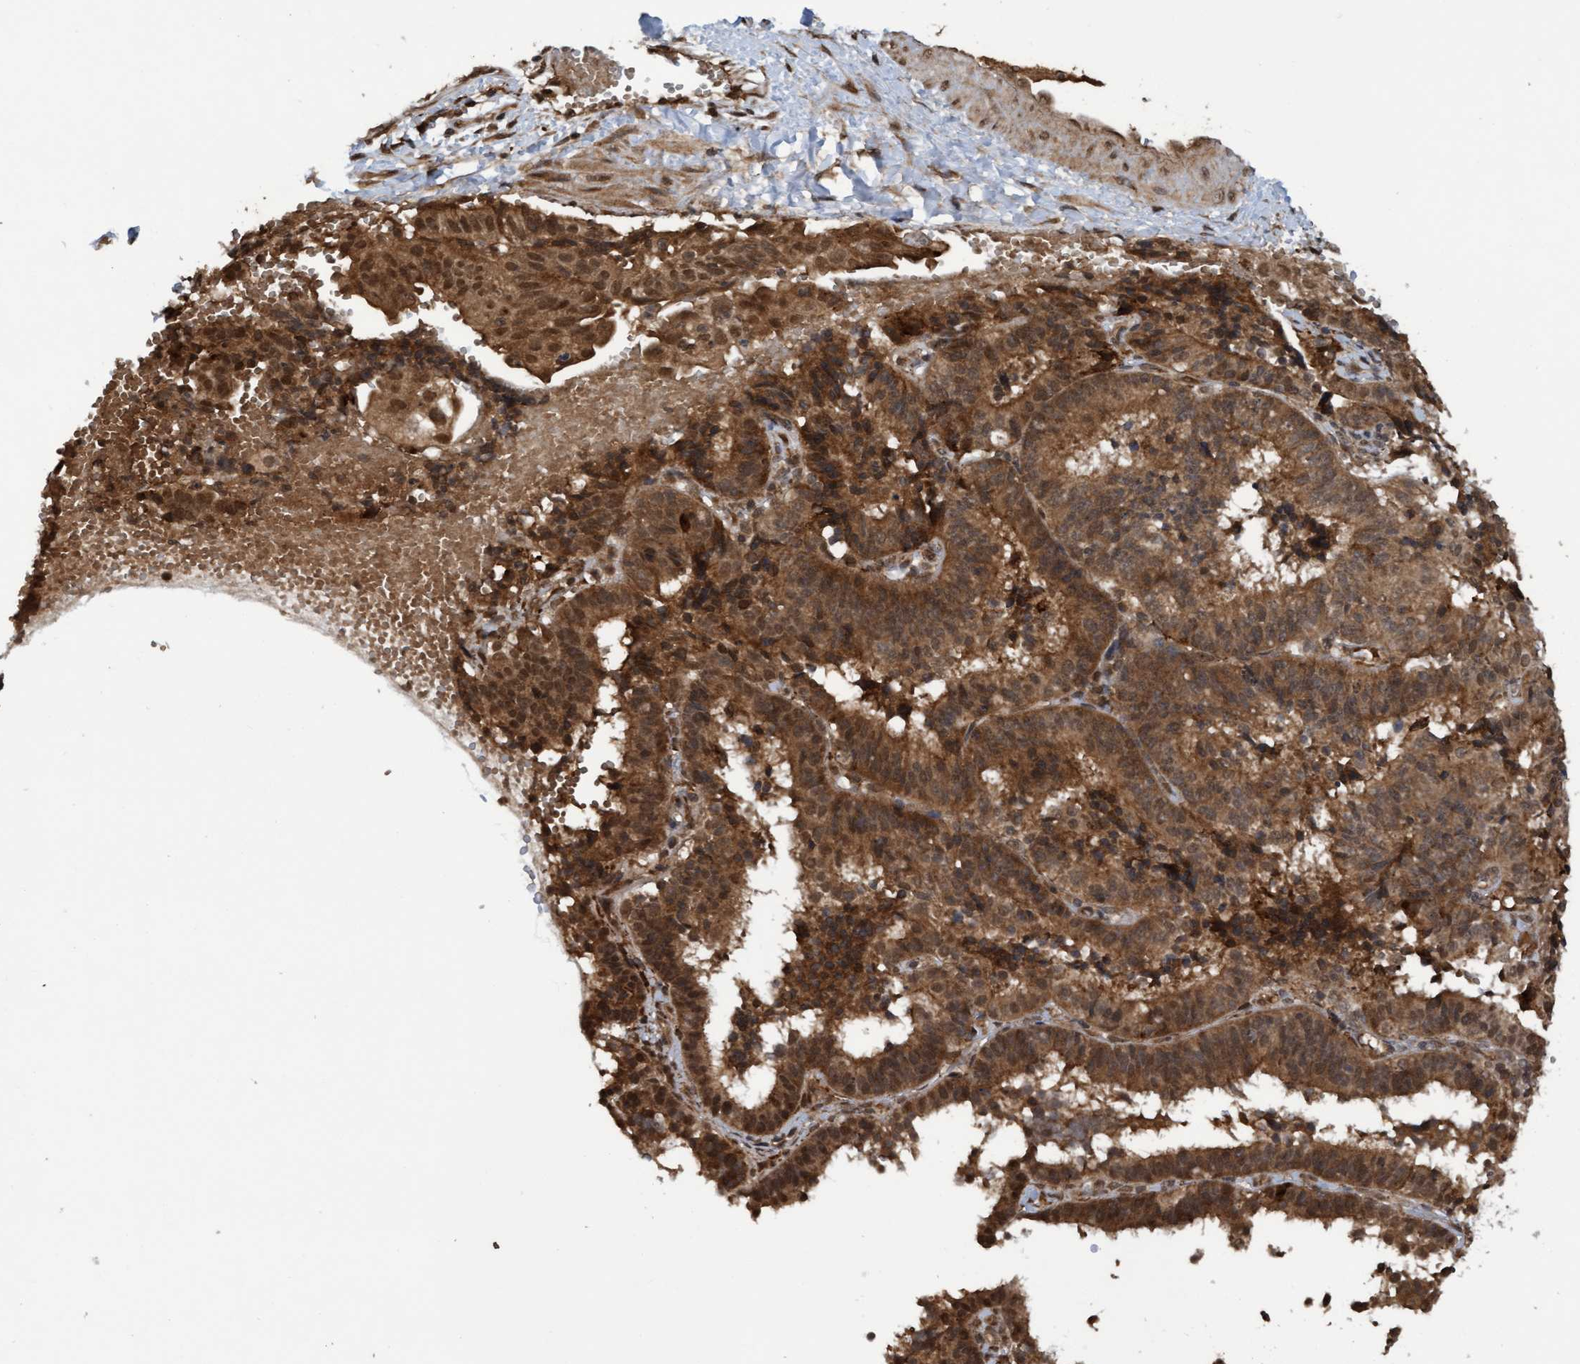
{"staining": {"intensity": "strong", "quantity": ">75%", "location": "cytoplasmic/membranous,nuclear"}, "tissue": "endometrial cancer", "cell_type": "Tumor cells", "image_type": "cancer", "snomed": [{"axis": "morphology", "description": "Adenocarcinoma, NOS"}, {"axis": "topography", "description": "Endometrium"}], "caption": "About >75% of tumor cells in human endometrial cancer (adenocarcinoma) demonstrate strong cytoplasmic/membranous and nuclear protein expression as visualized by brown immunohistochemical staining.", "gene": "WASF1", "patient": {"sex": "female", "age": 51}}